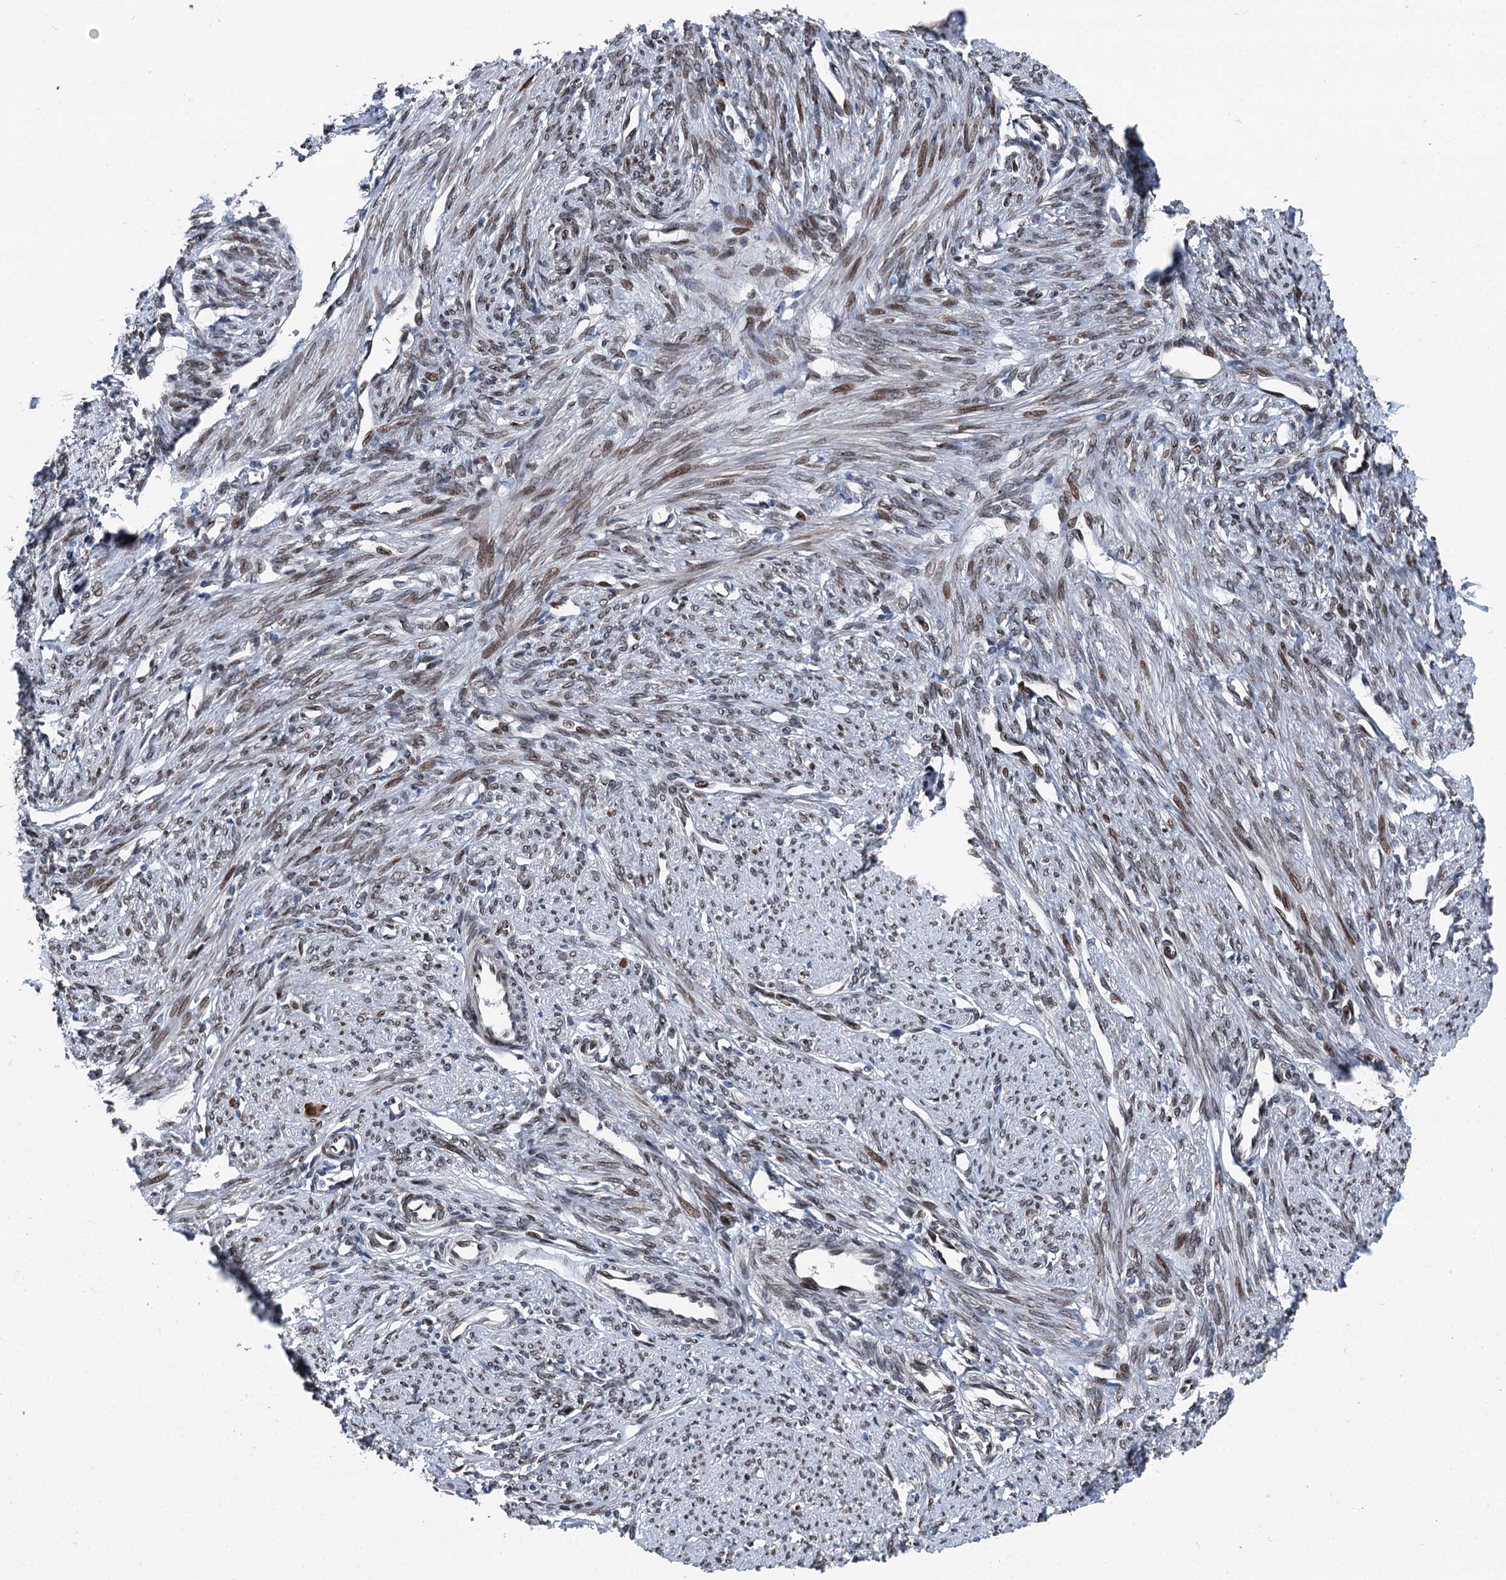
{"staining": {"intensity": "moderate", "quantity": "25%-75%", "location": "cytoplasmic/membranous,nuclear"}, "tissue": "smooth muscle", "cell_type": "Smooth muscle cells", "image_type": "normal", "snomed": [{"axis": "morphology", "description": "Normal tissue, NOS"}, {"axis": "topography", "description": "Smooth muscle"}, {"axis": "topography", "description": "Uterus"}], "caption": "IHC photomicrograph of normal smooth muscle stained for a protein (brown), which shows medium levels of moderate cytoplasmic/membranous,nuclear positivity in about 25%-75% of smooth muscle cells.", "gene": "MRPL14", "patient": {"sex": "female", "age": 59}}